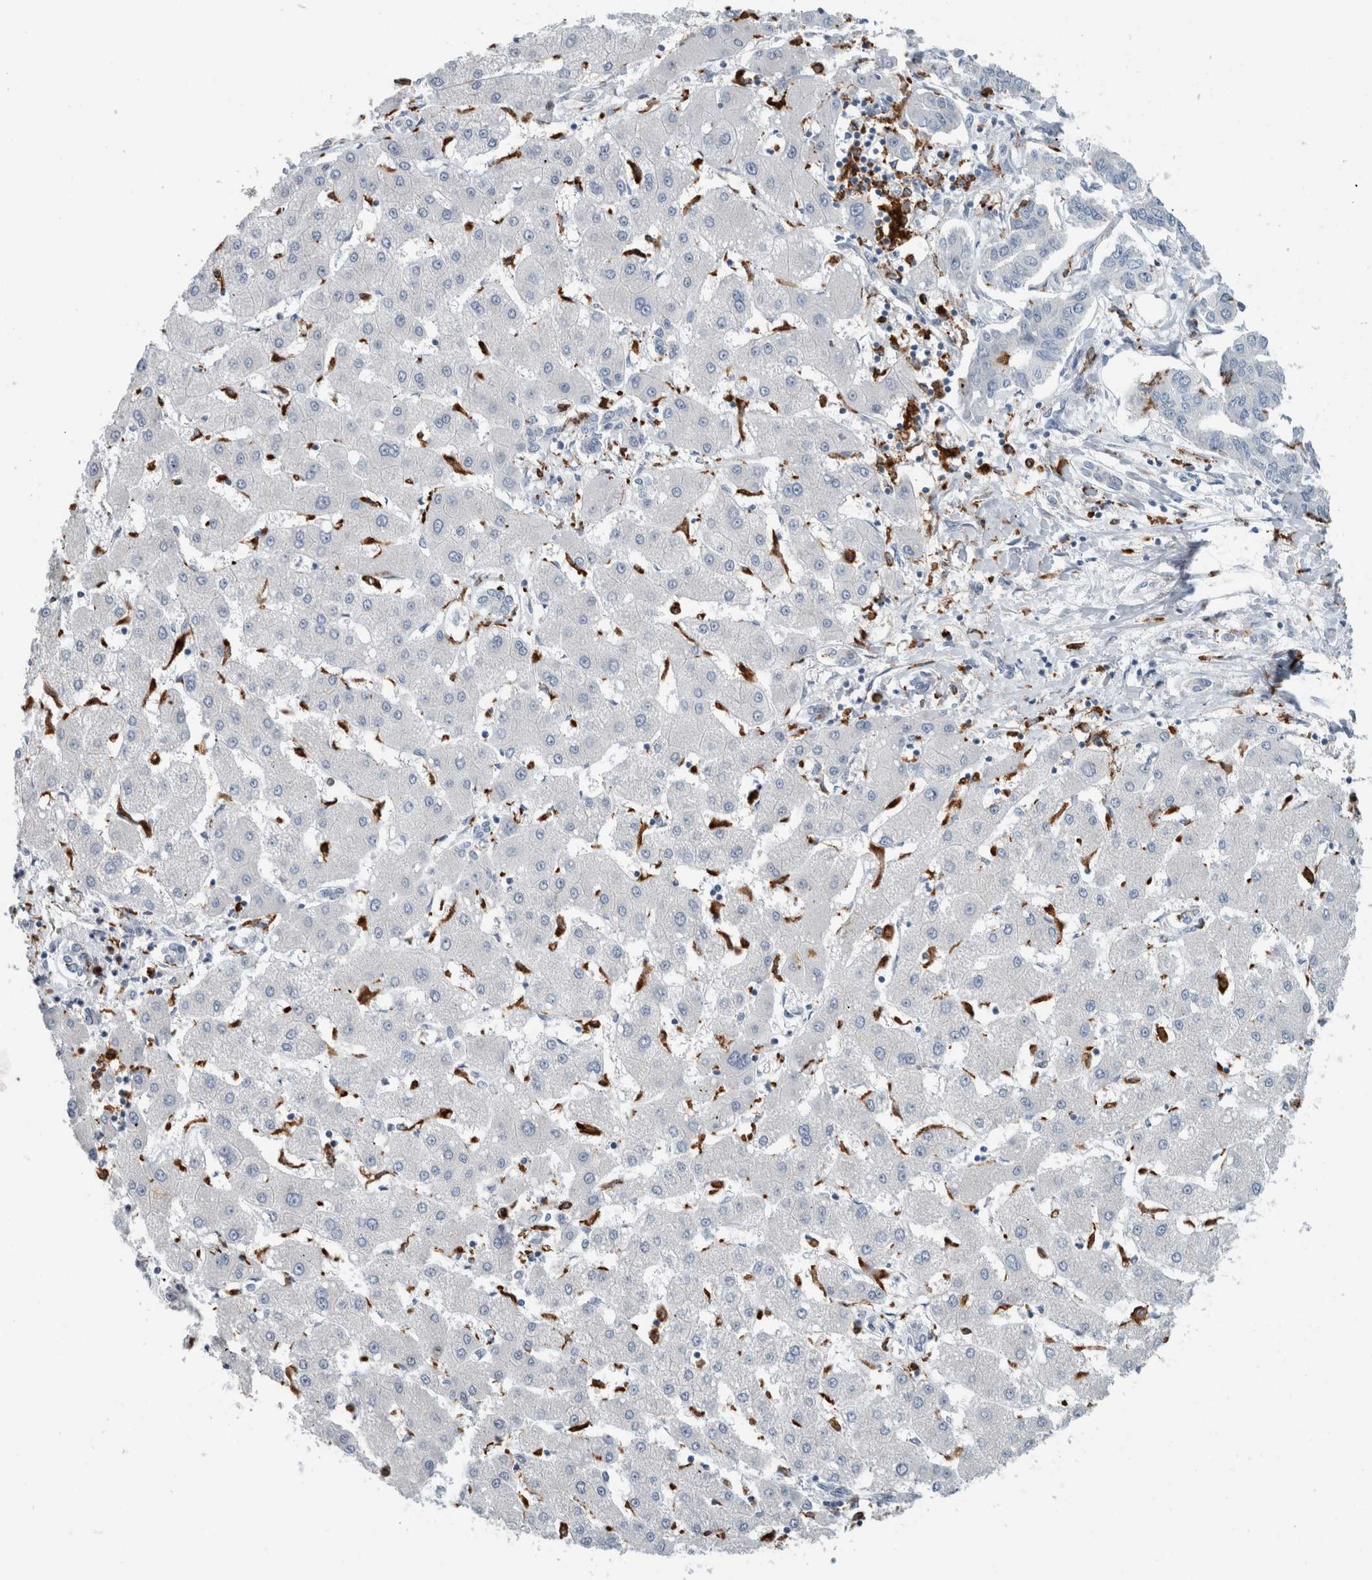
{"staining": {"intensity": "negative", "quantity": "none", "location": "none"}, "tissue": "liver cancer", "cell_type": "Tumor cells", "image_type": "cancer", "snomed": [{"axis": "morphology", "description": "Cholangiocarcinoma"}, {"axis": "topography", "description": "Liver"}], "caption": "The histopathology image exhibits no staining of tumor cells in liver cancer.", "gene": "LY86", "patient": {"sex": "male", "age": 59}}